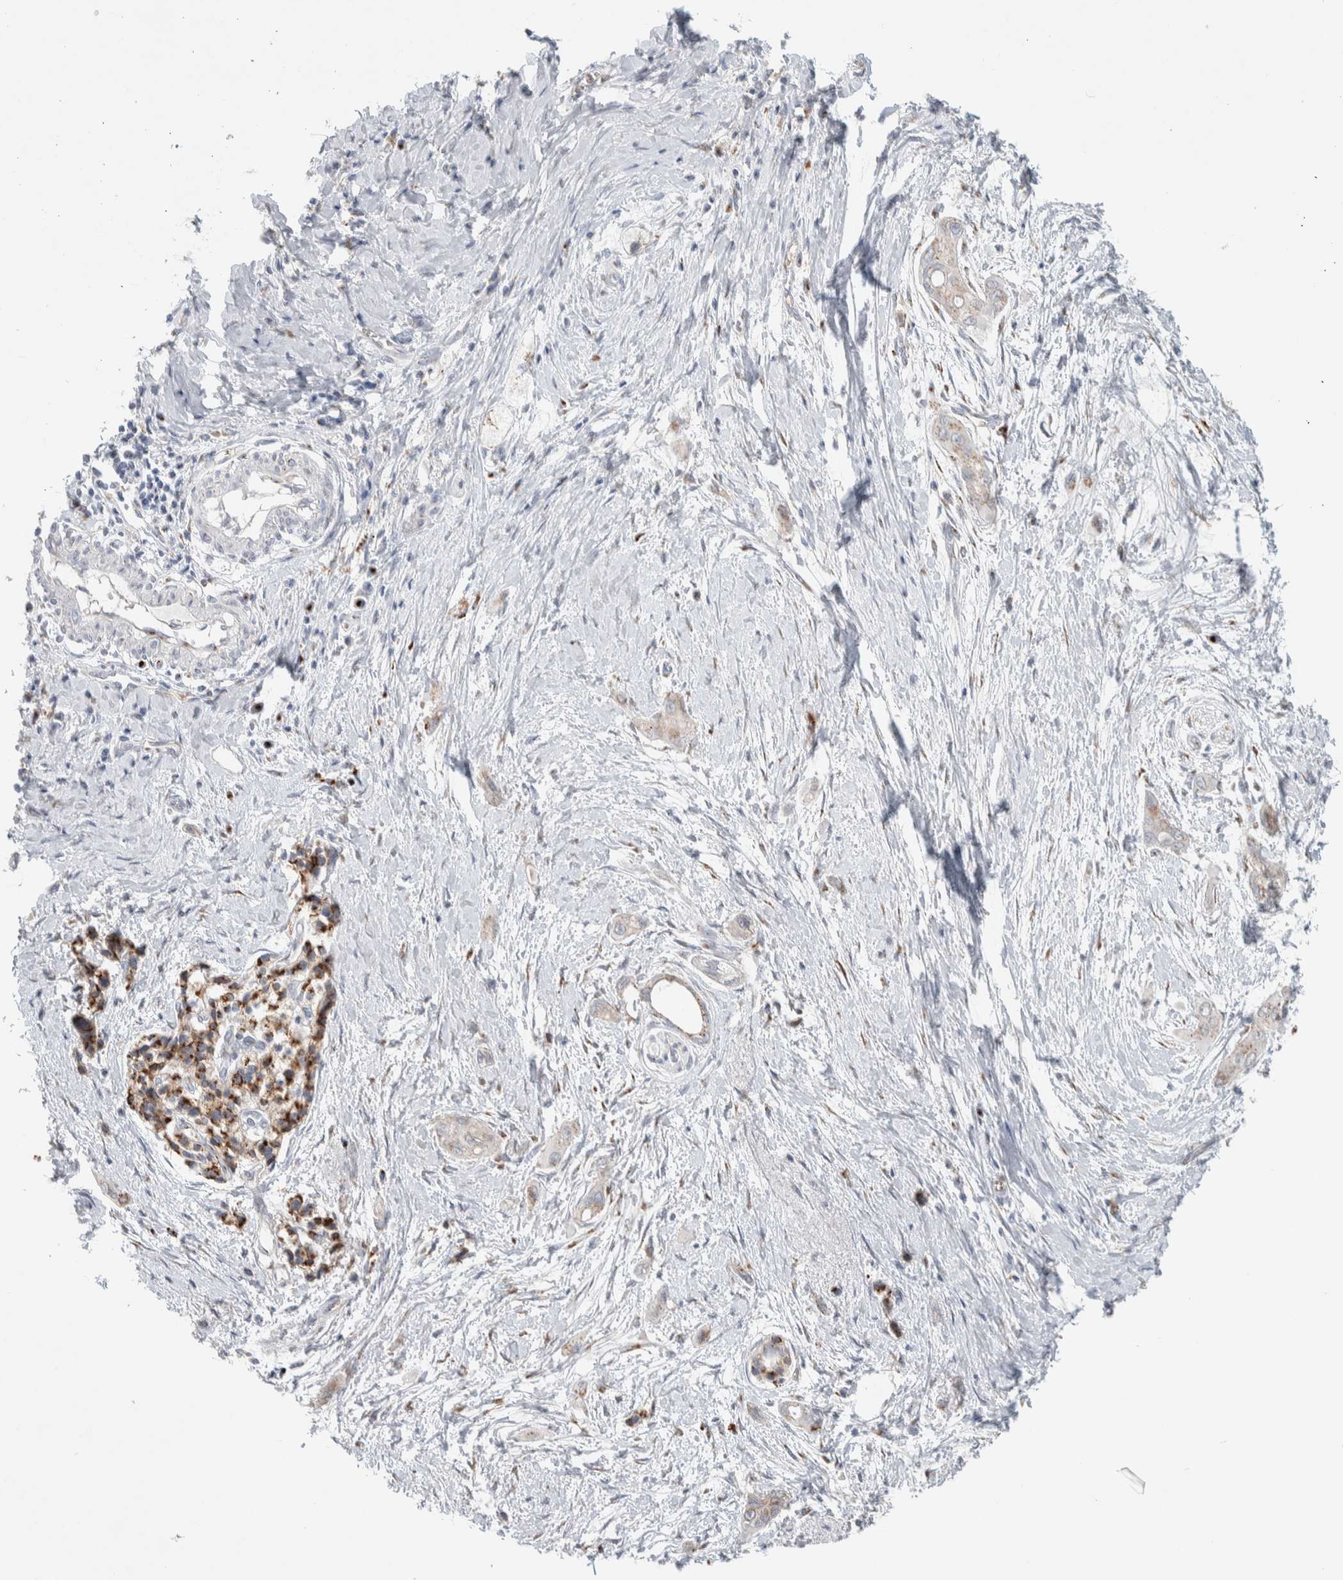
{"staining": {"intensity": "weak", "quantity": ">75%", "location": "cytoplasmic/membranous"}, "tissue": "pancreatic cancer", "cell_type": "Tumor cells", "image_type": "cancer", "snomed": [{"axis": "morphology", "description": "Adenocarcinoma, NOS"}, {"axis": "topography", "description": "Pancreas"}], "caption": "Weak cytoplasmic/membranous protein expression is identified in about >75% of tumor cells in pancreatic adenocarcinoma.", "gene": "SLC38A10", "patient": {"sex": "male", "age": 59}}